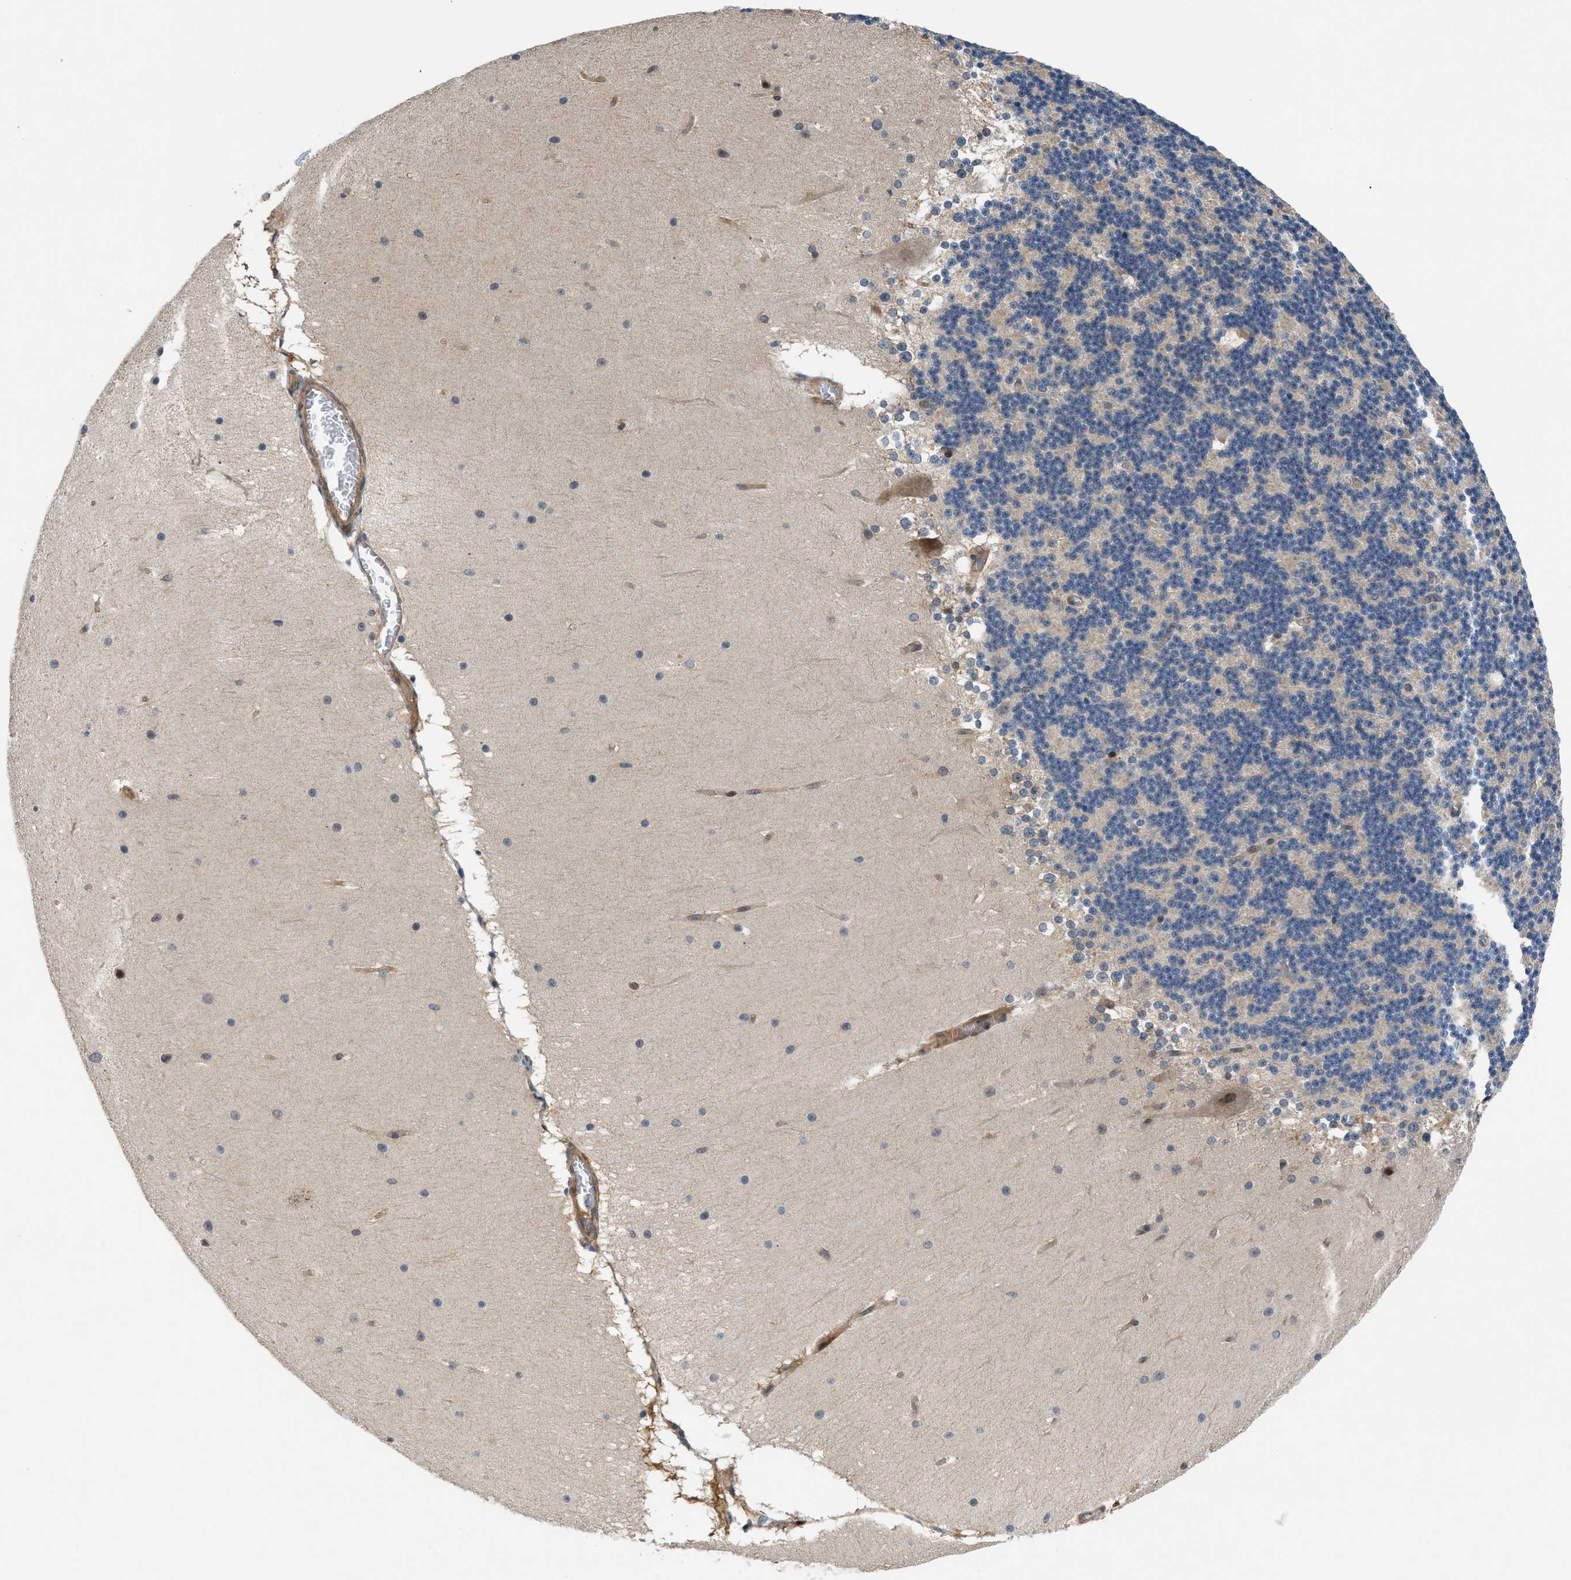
{"staining": {"intensity": "negative", "quantity": "none", "location": "none"}, "tissue": "cerebellum", "cell_type": "Cells in granular layer", "image_type": "normal", "snomed": [{"axis": "morphology", "description": "Normal tissue, NOS"}, {"axis": "topography", "description": "Cerebellum"}], "caption": "A high-resolution histopathology image shows IHC staining of benign cerebellum, which reveals no significant positivity in cells in granular layer.", "gene": "TRAK2", "patient": {"sex": "female", "age": 19}}